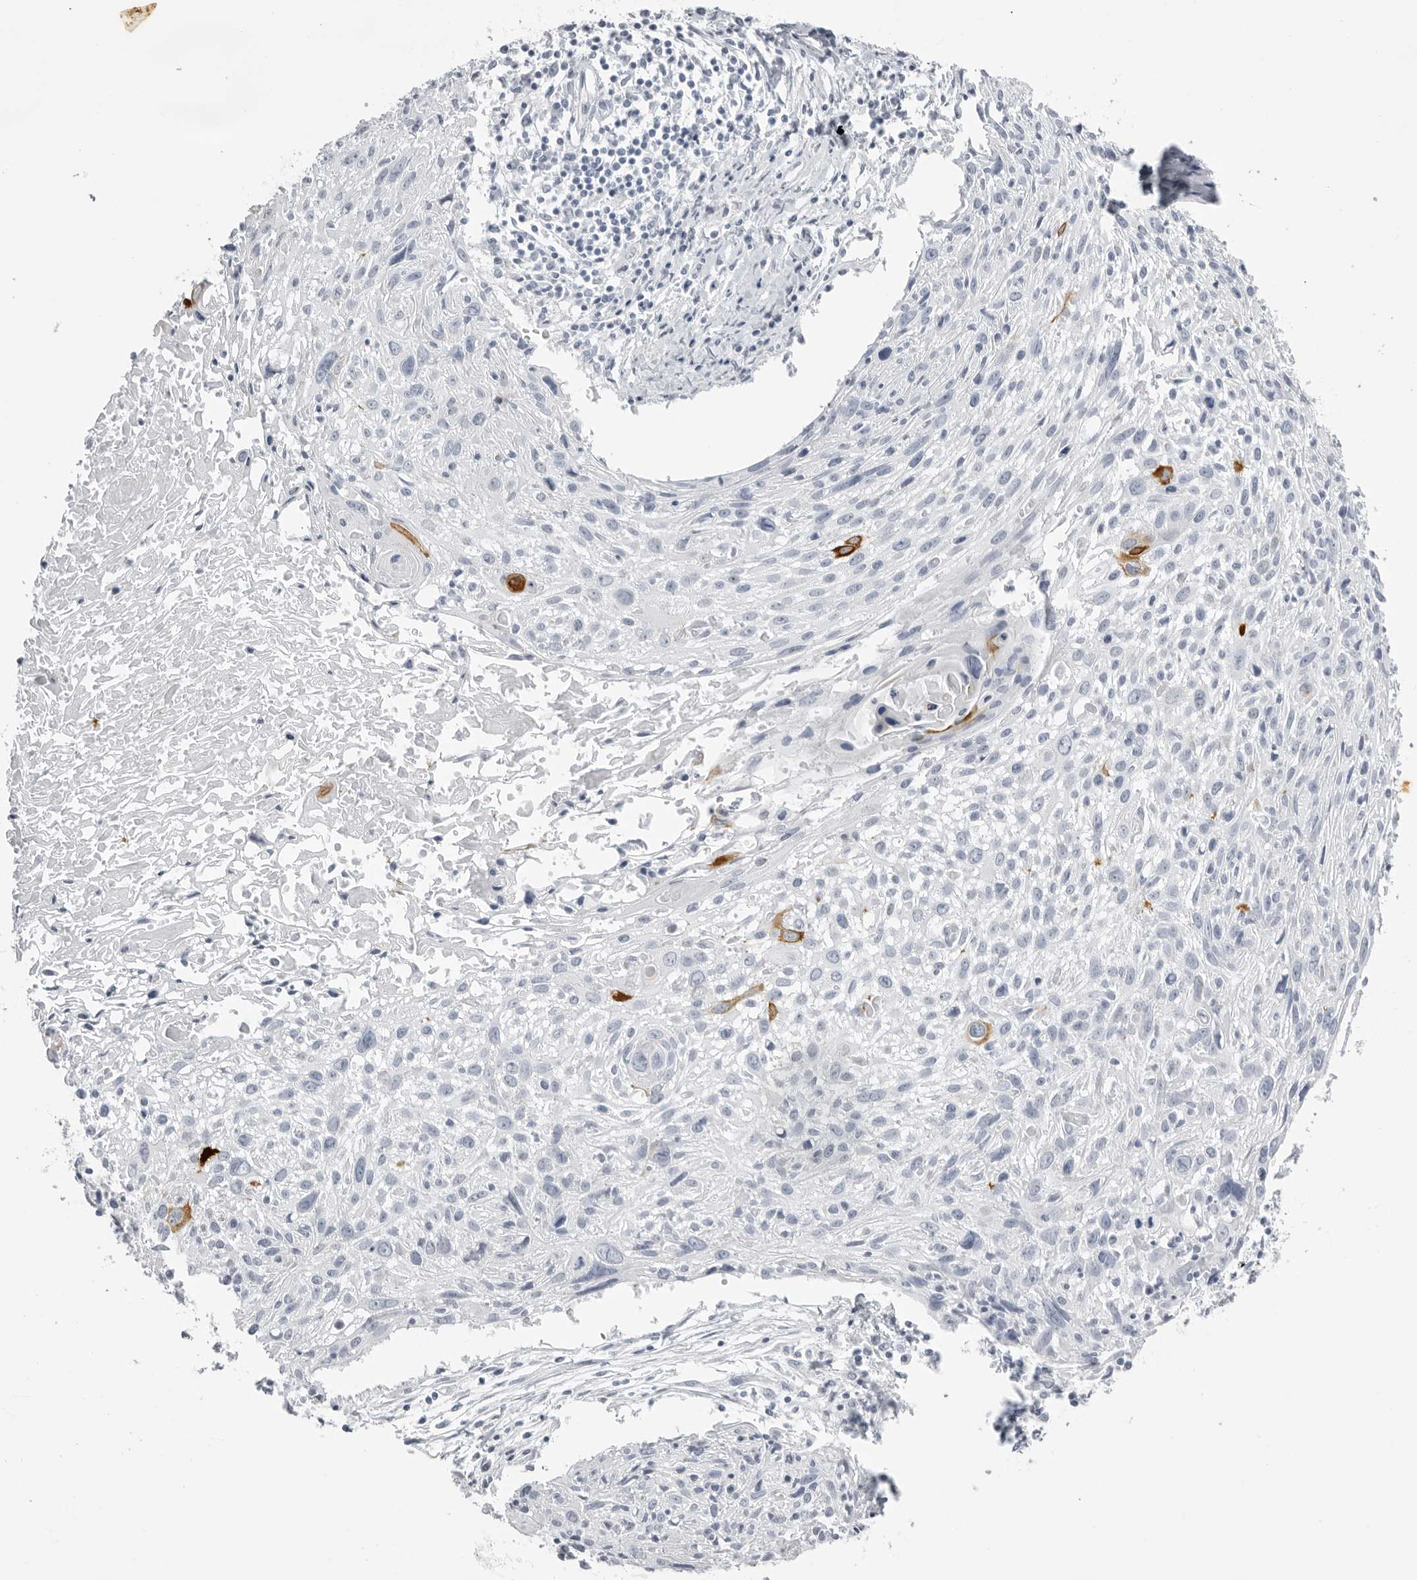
{"staining": {"intensity": "negative", "quantity": "none", "location": "none"}, "tissue": "cervical cancer", "cell_type": "Tumor cells", "image_type": "cancer", "snomed": [{"axis": "morphology", "description": "Squamous cell carcinoma, NOS"}, {"axis": "topography", "description": "Cervix"}], "caption": "DAB (3,3'-diaminobenzidine) immunohistochemical staining of human cervical squamous cell carcinoma exhibits no significant positivity in tumor cells. (DAB immunohistochemistry visualized using brightfield microscopy, high magnification).", "gene": "KLK9", "patient": {"sex": "female", "age": 51}}